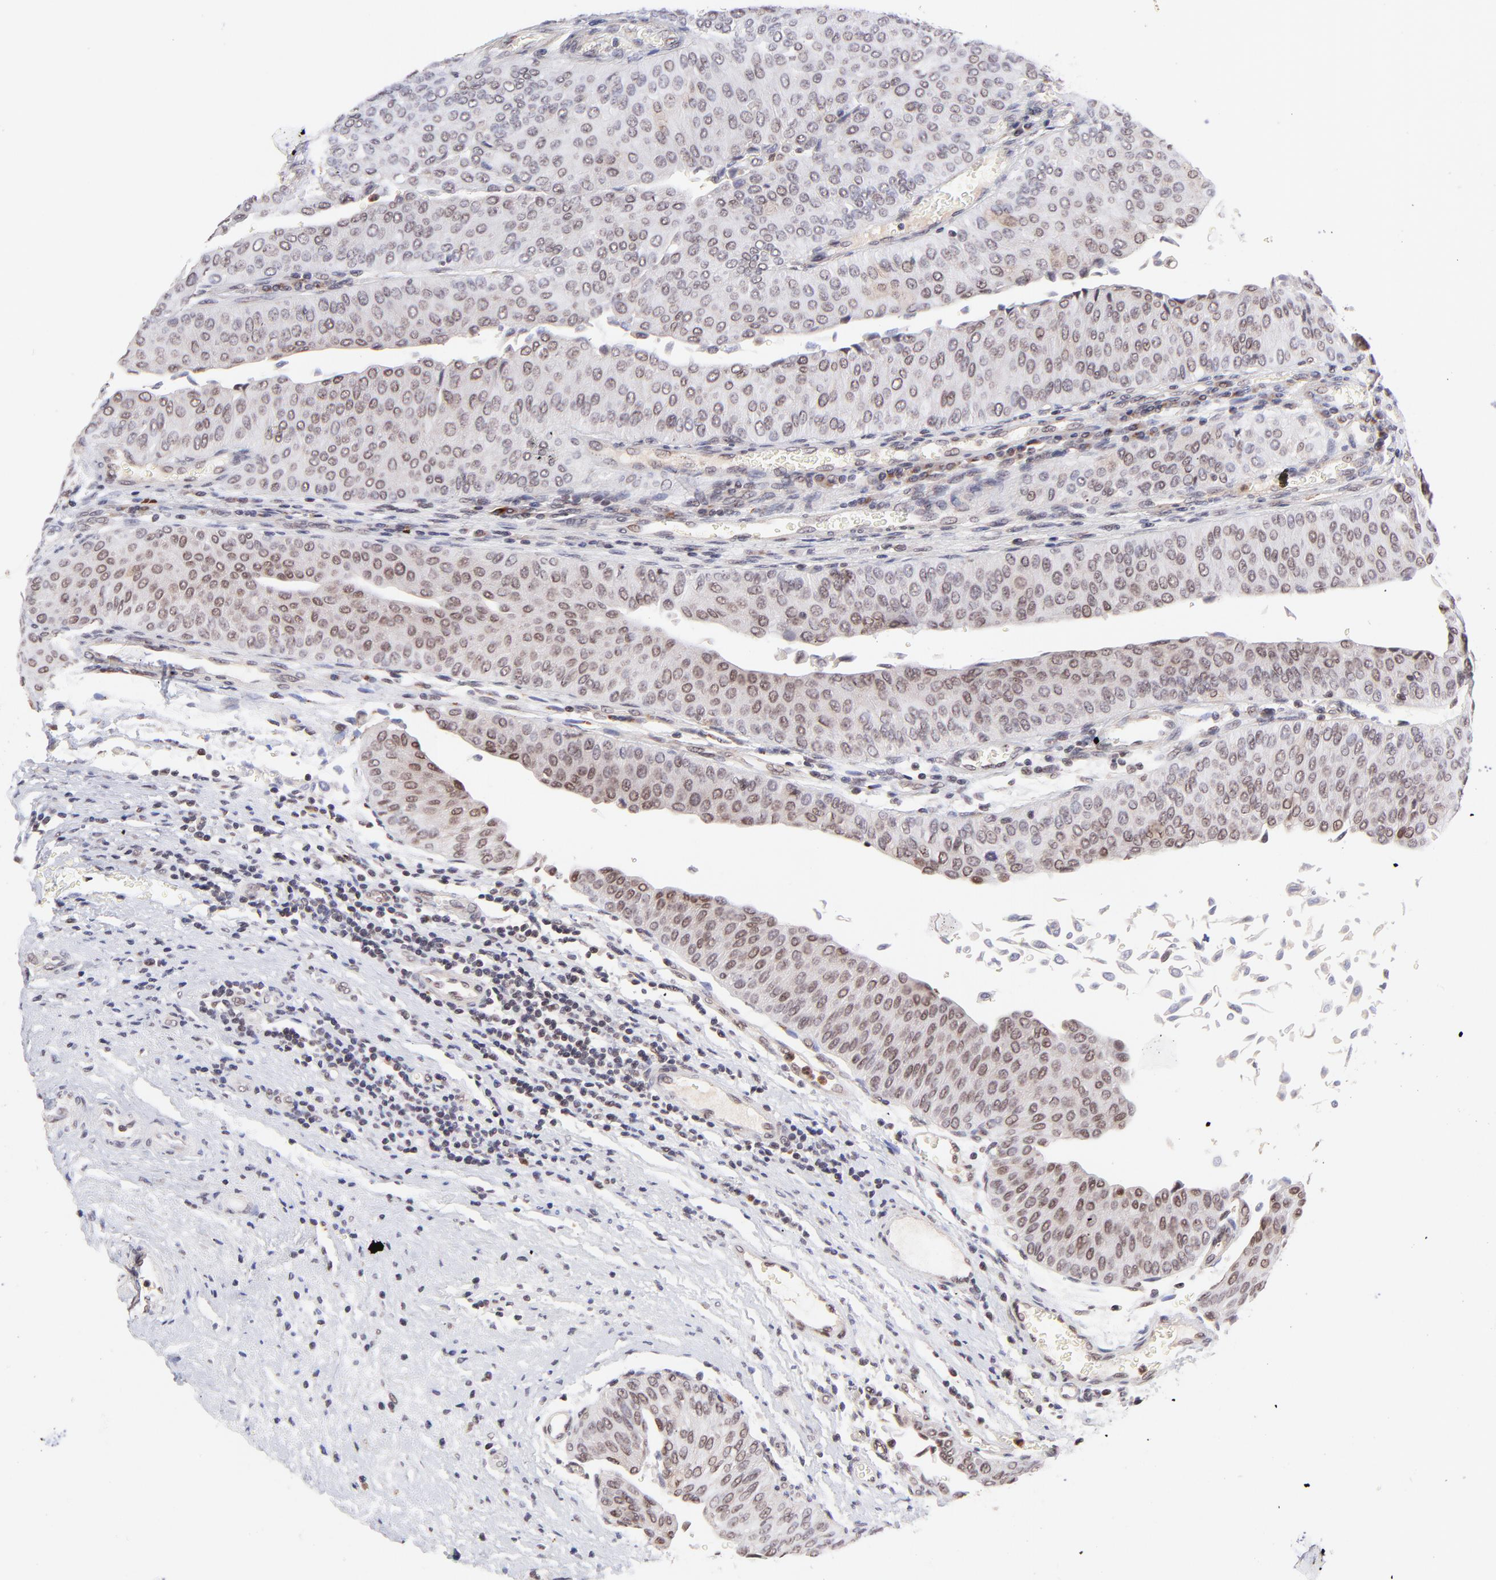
{"staining": {"intensity": "weak", "quantity": "25%-75%", "location": "nuclear"}, "tissue": "urothelial cancer", "cell_type": "Tumor cells", "image_type": "cancer", "snomed": [{"axis": "morphology", "description": "Urothelial carcinoma, Low grade"}, {"axis": "topography", "description": "Urinary bladder"}], "caption": "DAB immunohistochemical staining of urothelial cancer displays weak nuclear protein expression in approximately 25%-75% of tumor cells.", "gene": "MED12", "patient": {"sex": "male", "age": 64}}